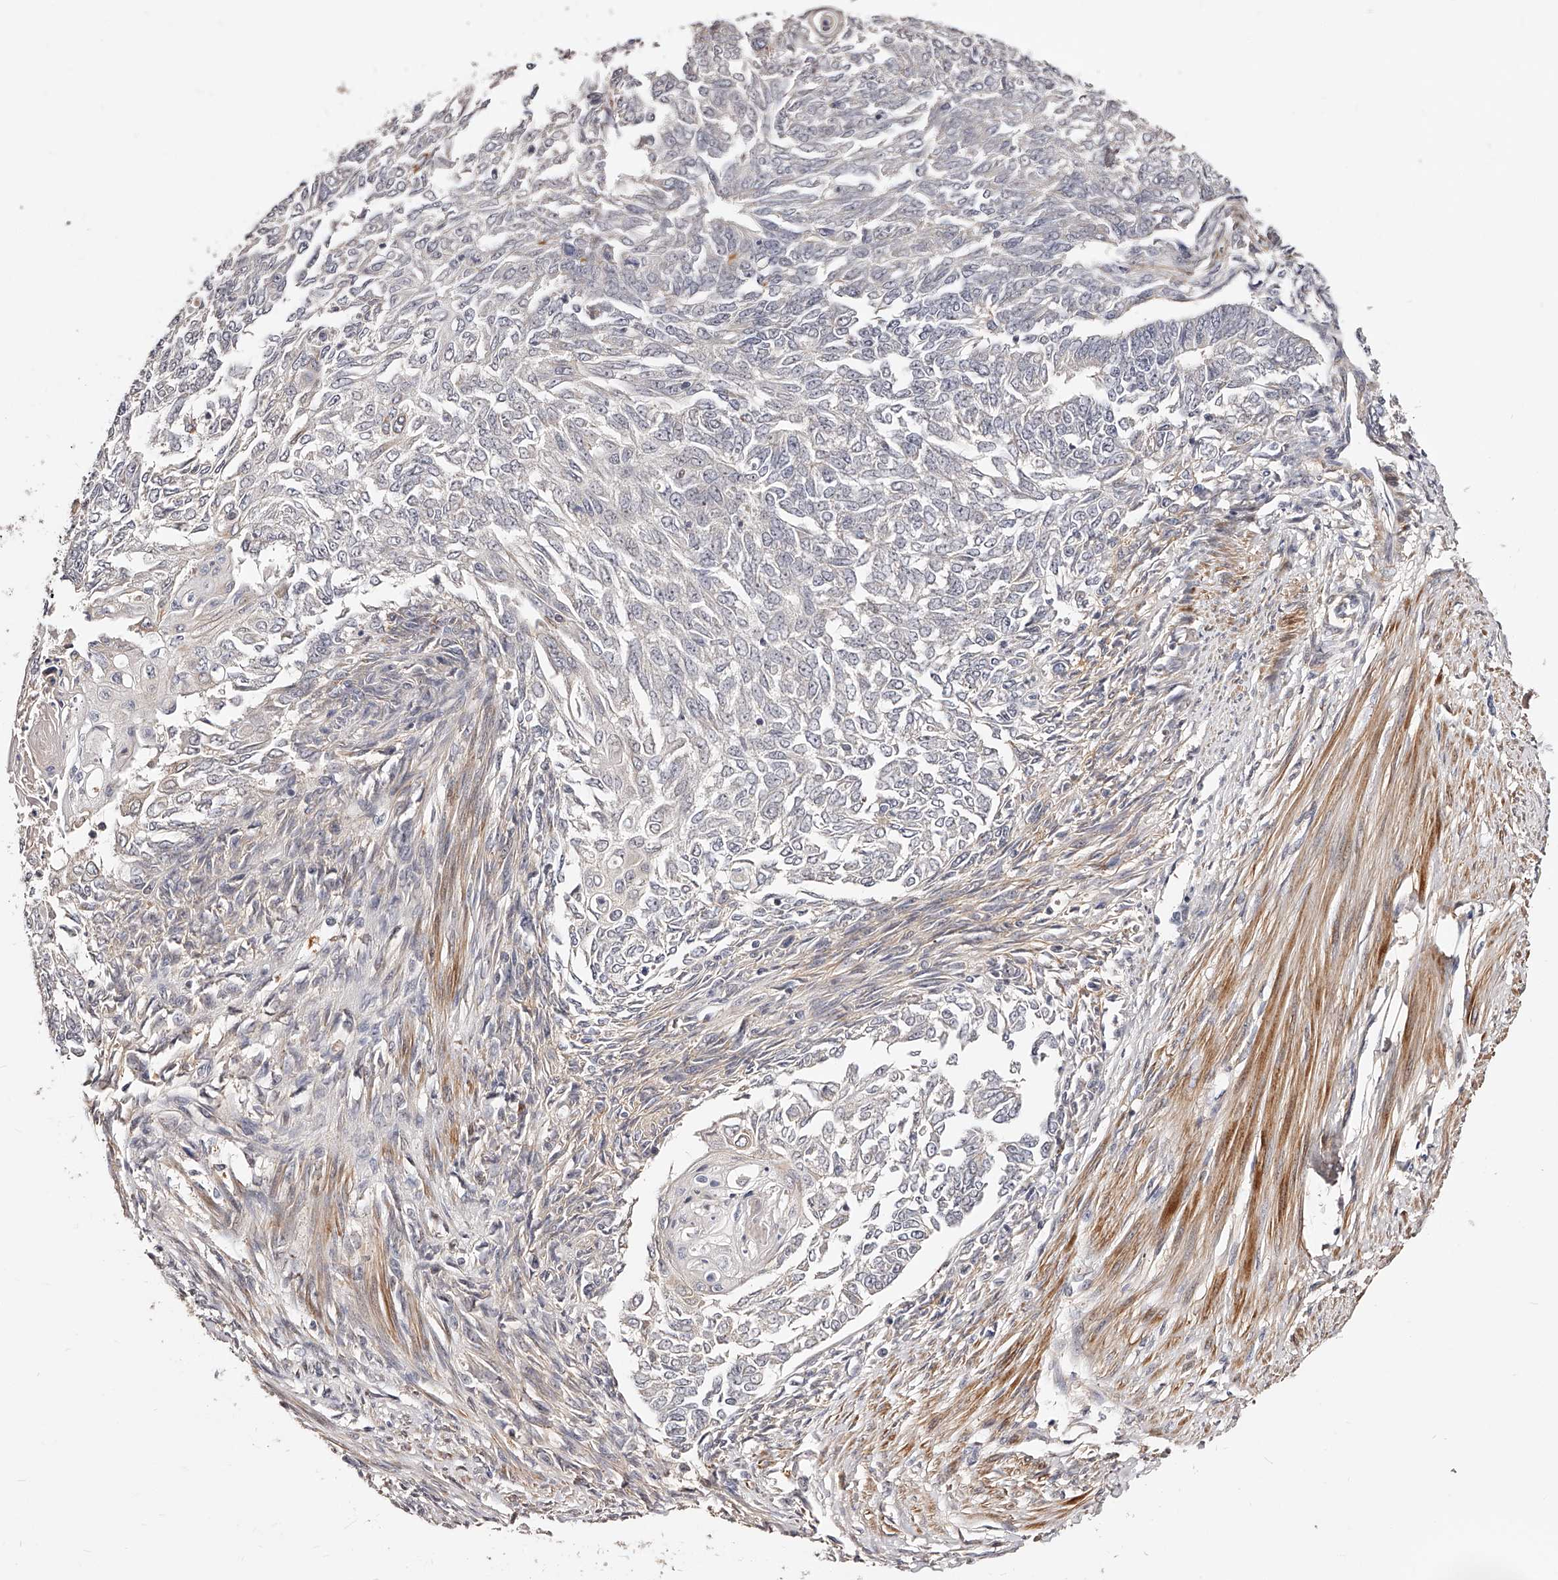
{"staining": {"intensity": "negative", "quantity": "none", "location": "none"}, "tissue": "endometrial cancer", "cell_type": "Tumor cells", "image_type": "cancer", "snomed": [{"axis": "morphology", "description": "Adenocarcinoma, NOS"}, {"axis": "topography", "description": "Endometrium"}], "caption": "A high-resolution histopathology image shows IHC staining of adenocarcinoma (endometrial), which exhibits no significant expression in tumor cells.", "gene": "ZNF502", "patient": {"sex": "female", "age": 32}}